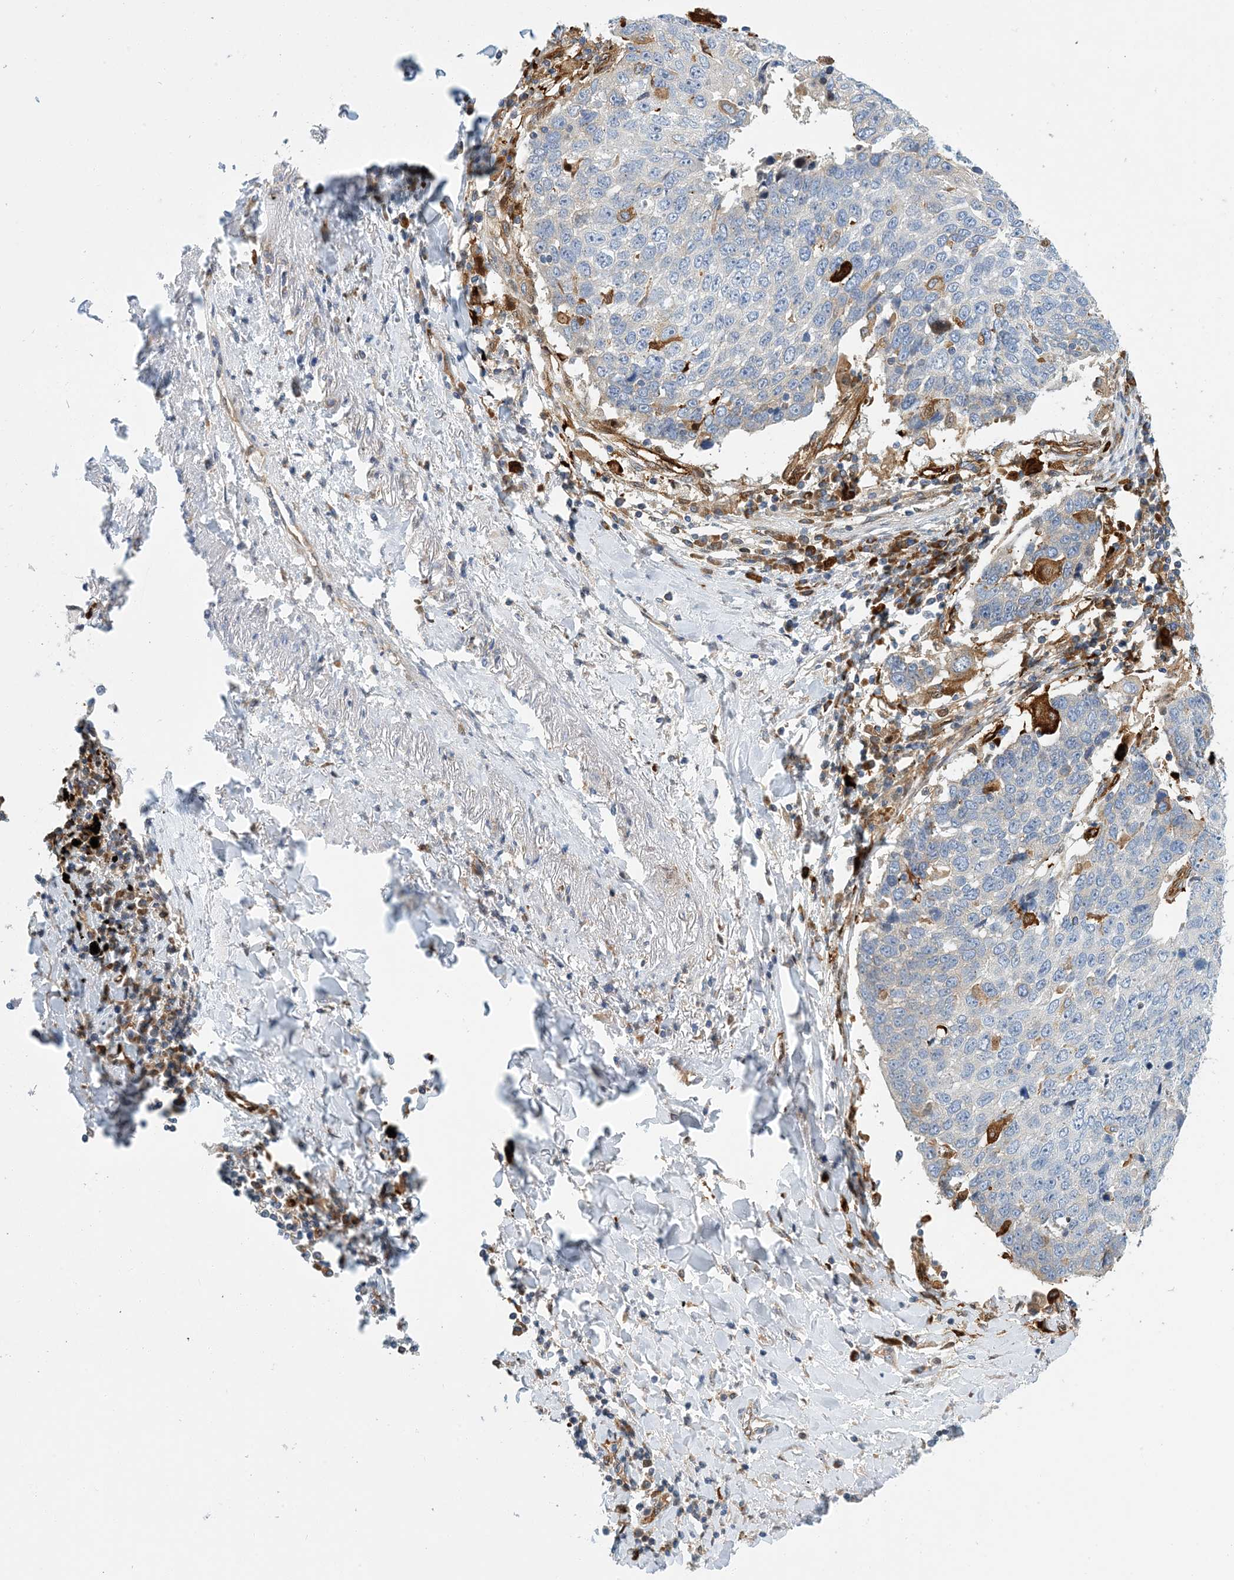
{"staining": {"intensity": "negative", "quantity": "none", "location": "none"}, "tissue": "lung cancer", "cell_type": "Tumor cells", "image_type": "cancer", "snomed": [{"axis": "morphology", "description": "Squamous cell carcinoma, NOS"}, {"axis": "topography", "description": "Lung"}], "caption": "High magnification brightfield microscopy of lung cancer (squamous cell carcinoma) stained with DAB (3,3'-diaminobenzidine) (brown) and counterstained with hematoxylin (blue): tumor cells show no significant positivity.", "gene": "PCDHA2", "patient": {"sex": "male", "age": 66}}